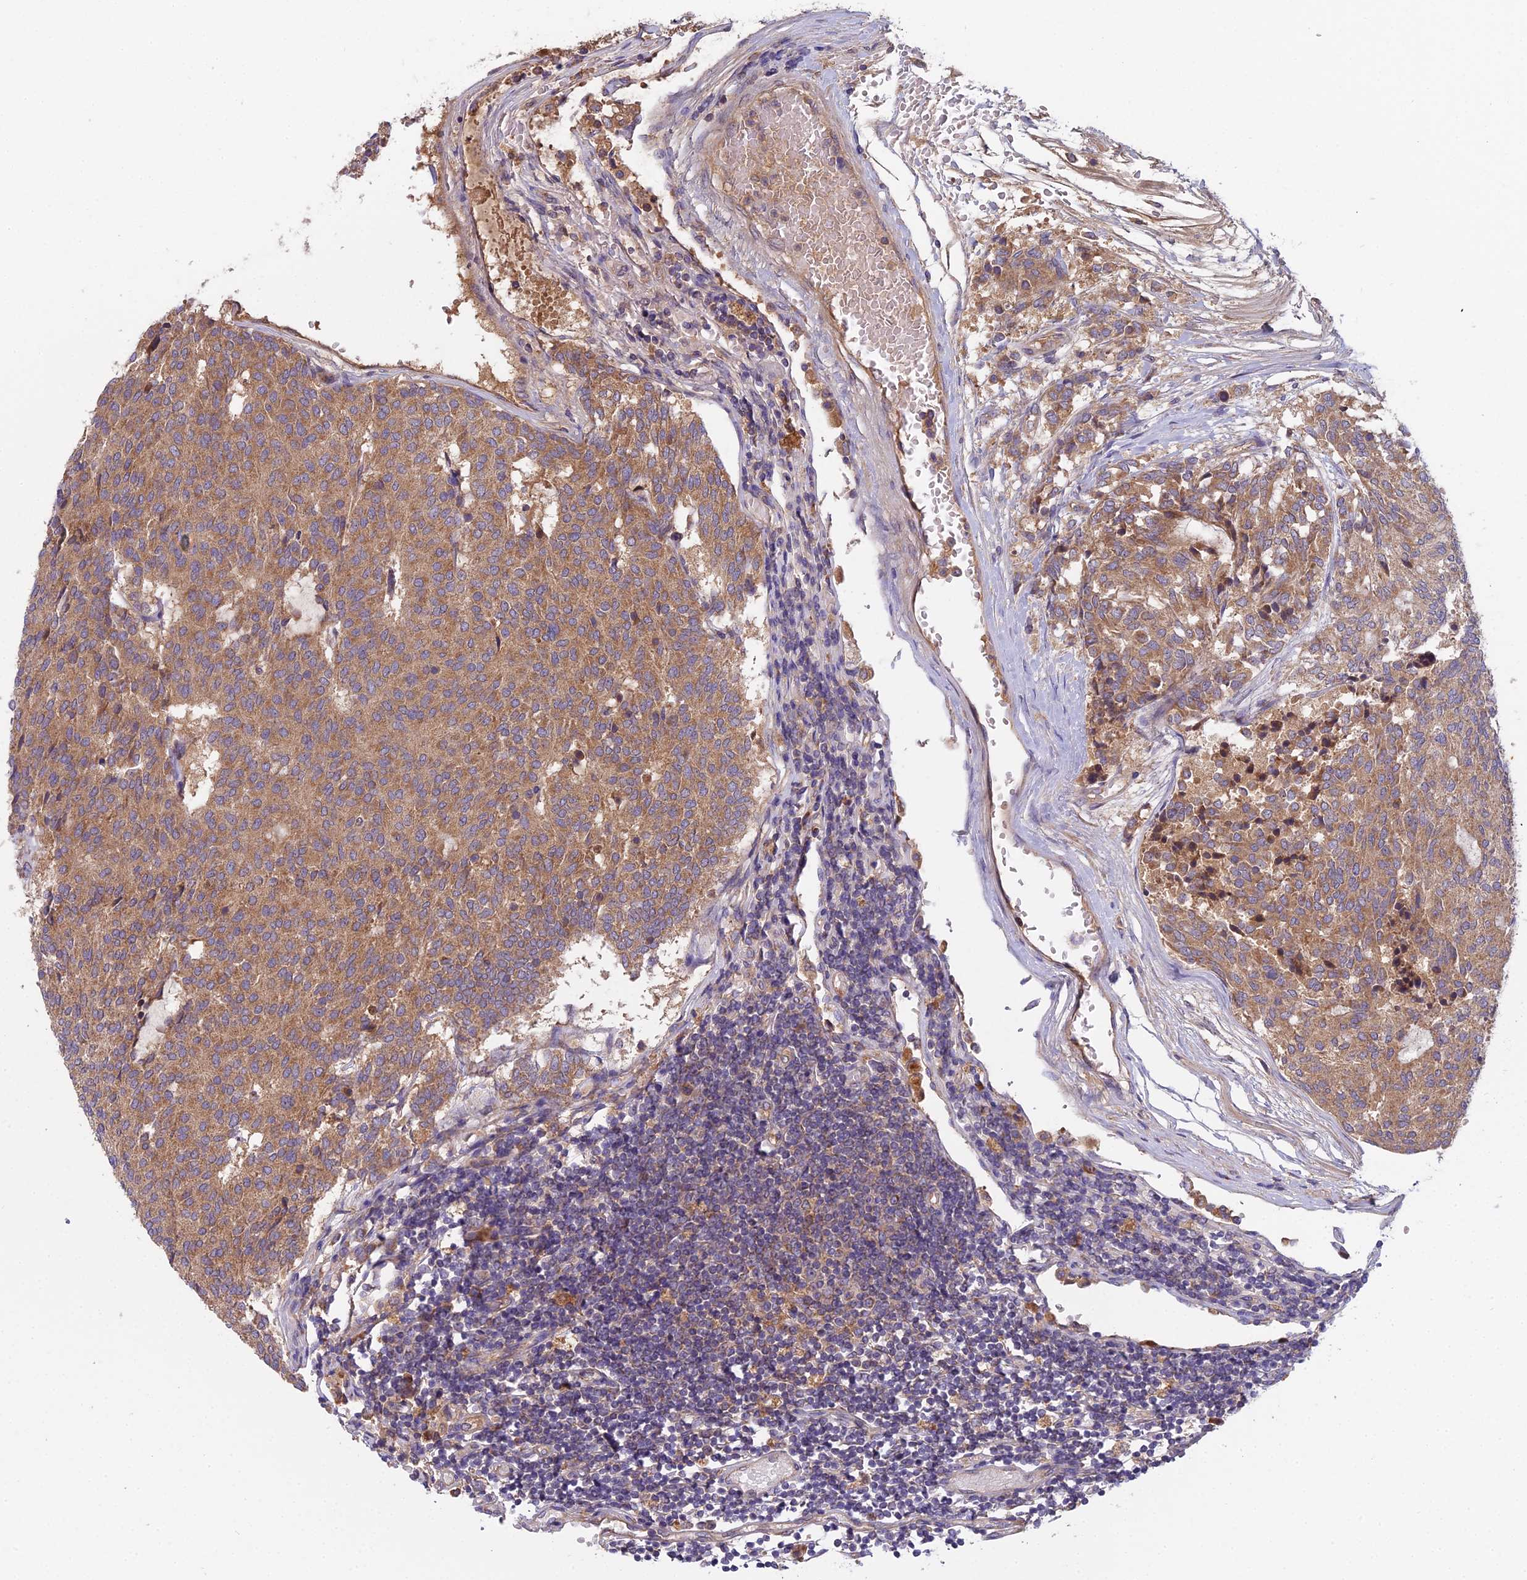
{"staining": {"intensity": "moderate", "quantity": ">75%", "location": "cytoplasmic/membranous"}, "tissue": "carcinoid", "cell_type": "Tumor cells", "image_type": "cancer", "snomed": [{"axis": "morphology", "description": "Carcinoid, malignant, NOS"}, {"axis": "topography", "description": "Pancreas"}], "caption": "Immunohistochemistry of human carcinoid (malignant) displays medium levels of moderate cytoplasmic/membranous expression in approximately >75% of tumor cells.", "gene": "CCDC167", "patient": {"sex": "female", "age": 54}}